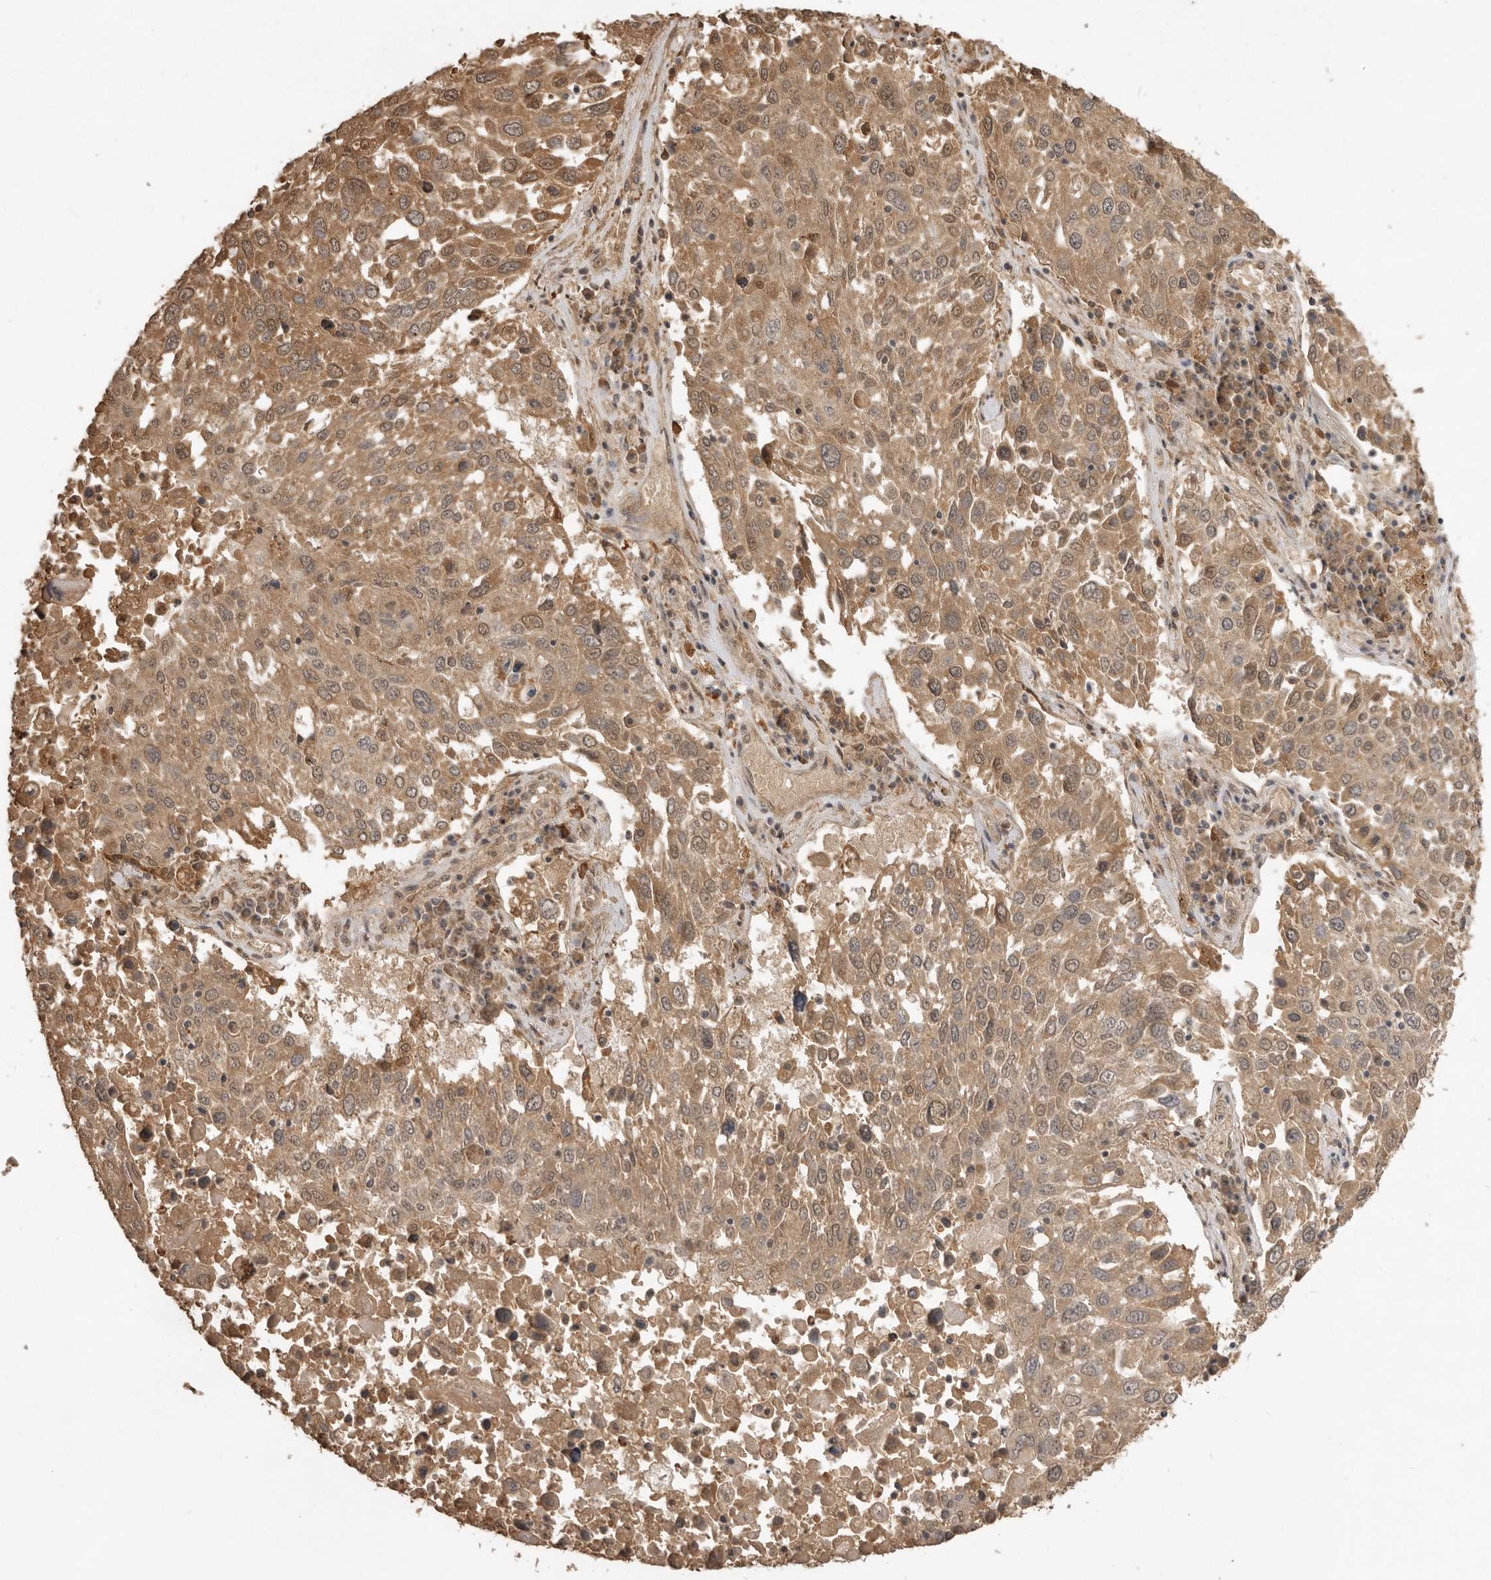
{"staining": {"intensity": "moderate", "quantity": ">75%", "location": "cytoplasmic/membranous,nuclear"}, "tissue": "lung cancer", "cell_type": "Tumor cells", "image_type": "cancer", "snomed": [{"axis": "morphology", "description": "Squamous cell carcinoma, NOS"}, {"axis": "topography", "description": "Lung"}], "caption": "Human lung cancer (squamous cell carcinoma) stained with a protein marker exhibits moderate staining in tumor cells.", "gene": "JAG2", "patient": {"sex": "male", "age": 65}}